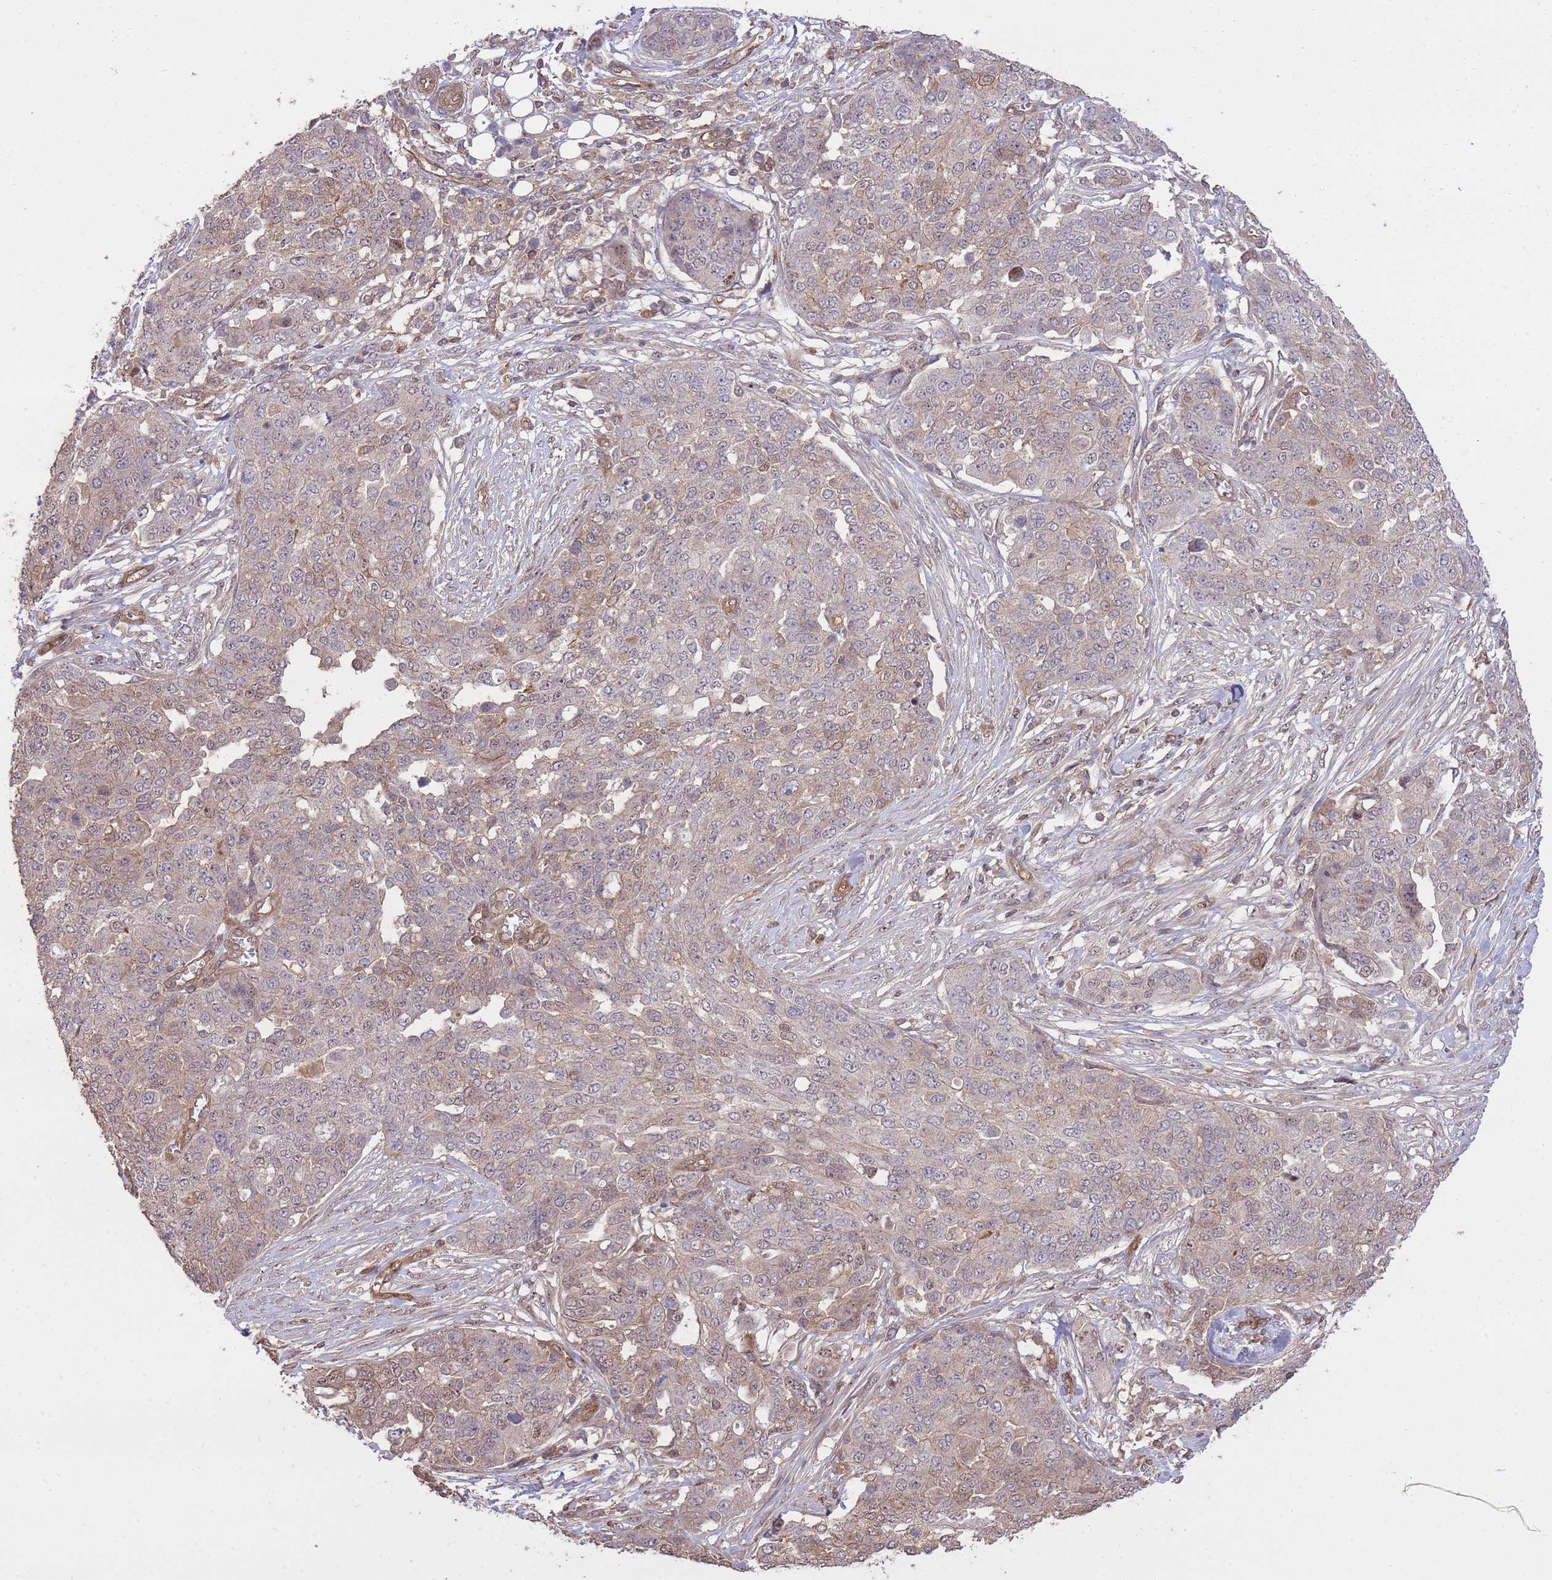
{"staining": {"intensity": "moderate", "quantity": "<25%", "location": "cytoplasmic/membranous"}, "tissue": "ovarian cancer", "cell_type": "Tumor cells", "image_type": "cancer", "snomed": [{"axis": "morphology", "description": "Cystadenocarcinoma, serous, NOS"}, {"axis": "topography", "description": "Soft tissue"}, {"axis": "topography", "description": "Ovary"}], "caption": "A photomicrograph of ovarian cancer stained for a protein exhibits moderate cytoplasmic/membranous brown staining in tumor cells. Using DAB (3,3'-diaminobenzidine) (brown) and hematoxylin (blue) stains, captured at high magnification using brightfield microscopy.", "gene": "PLD1", "patient": {"sex": "female", "age": 57}}